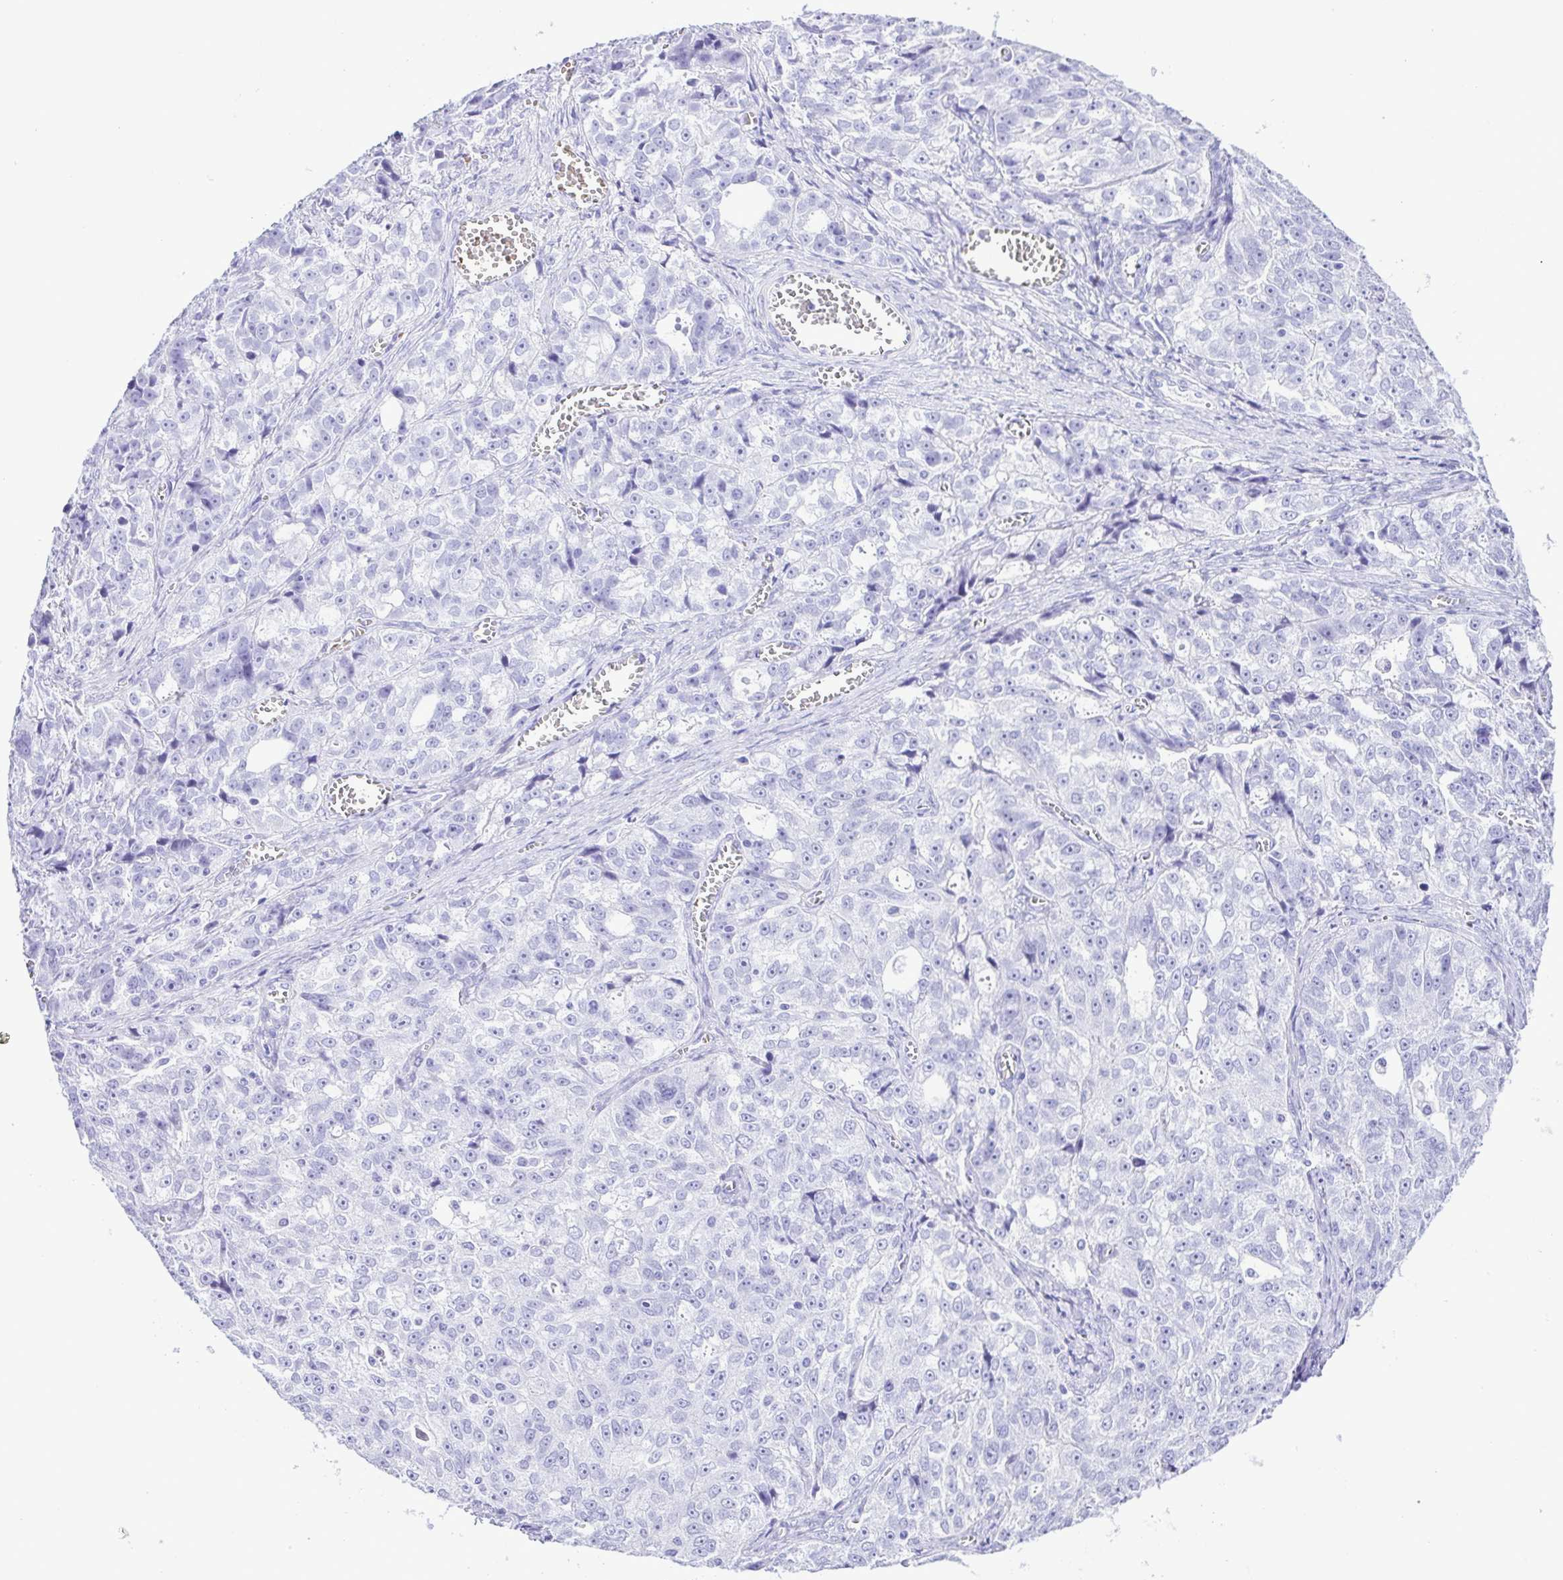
{"staining": {"intensity": "negative", "quantity": "none", "location": "none"}, "tissue": "ovarian cancer", "cell_type": "Tumor cells", "image_type": "cancer", "snomed": [{"axis": "morphology", "description": "Cystadenocarcinoma, serous, NOS"}, {"axis": "topography", "description": "Ovary"}], "caption": "Ovarian cancer was stained to show a protein in brown. There is no significant staining in tumor cells.", "gene": "SYT1", "patient": {"sex": "female", "age": 51}}